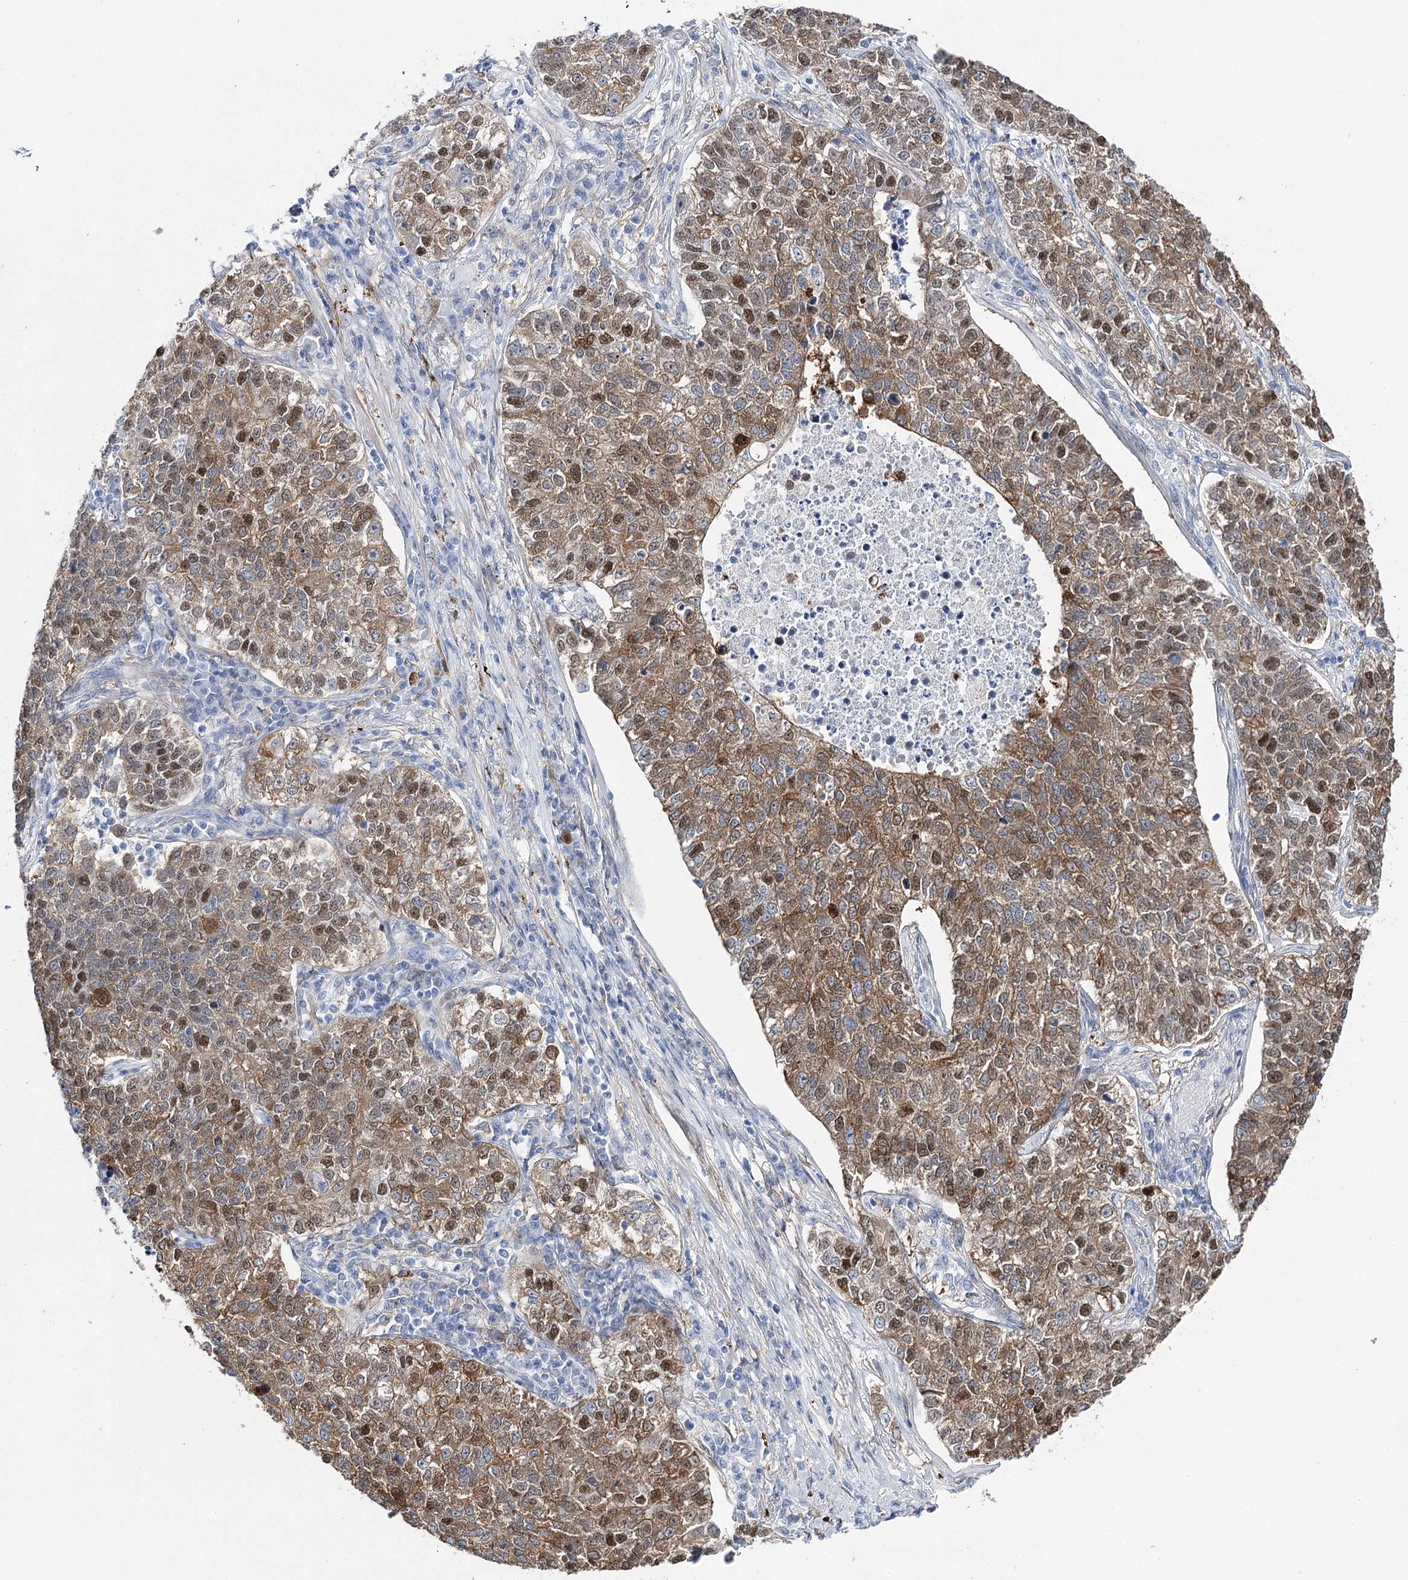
{"staining": {"intensity": "moderate", "quantity": ">75%", "location": "cytoplasmic/membranous,nuclear"}, "tissue": "lung cancer", "cell_type": "Tumor cells", "image_type": "cancer", "snomed": [{"axis": "morphology", "description": "Adenocarcinoma, NOS"}, {"axis": "topography", "description": "Lung"}], "caption": "Immunohistochemical staining of human adenocarcinoma (lung) exhibits medium levels of moderate cytoplasmic/membranous and nuclear expression in approximately >75% of tumor cells.", "gene": "UGDH", "patient": {"sex": "male", "age": 49}}